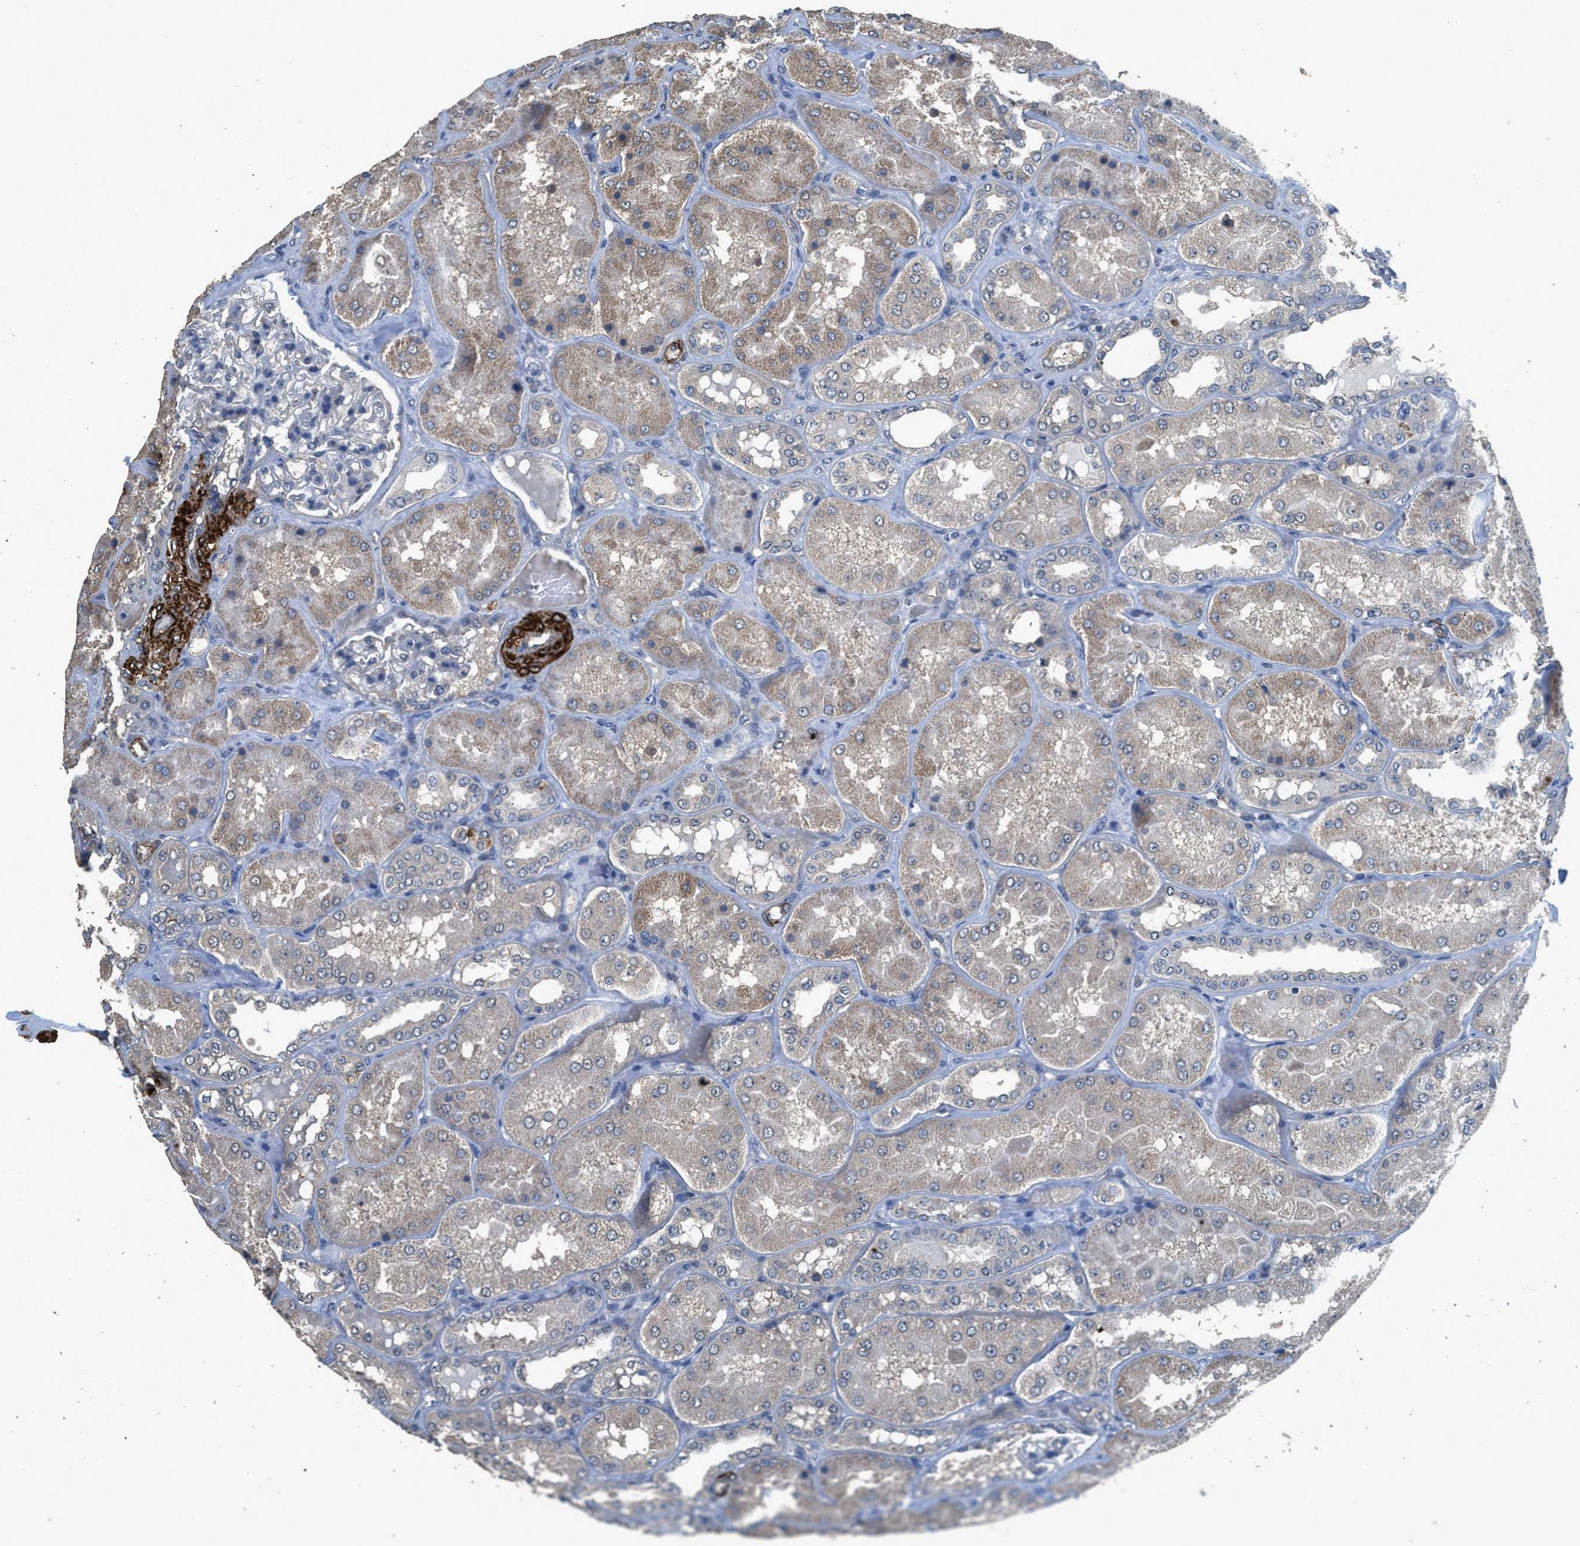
{"staining": {"intensity": "weak", "quantity": "<25%", "location": "cytoplasmic/membranous"}, "tissue": "kidney", "cell_type": "Cells in glomeruli", "image_type": "normal", "snomed": [{"axis": "morphology", "description": "Normal tissue, NOS"}, {"axis": "topography", "description": "Kidney"}], "caption": "Photomicrograph shows no protein staining in cells in glomeruli of unremarkable kidney.", "gene": "SYNM", "patient": {"sex": "female", "age": 56}}